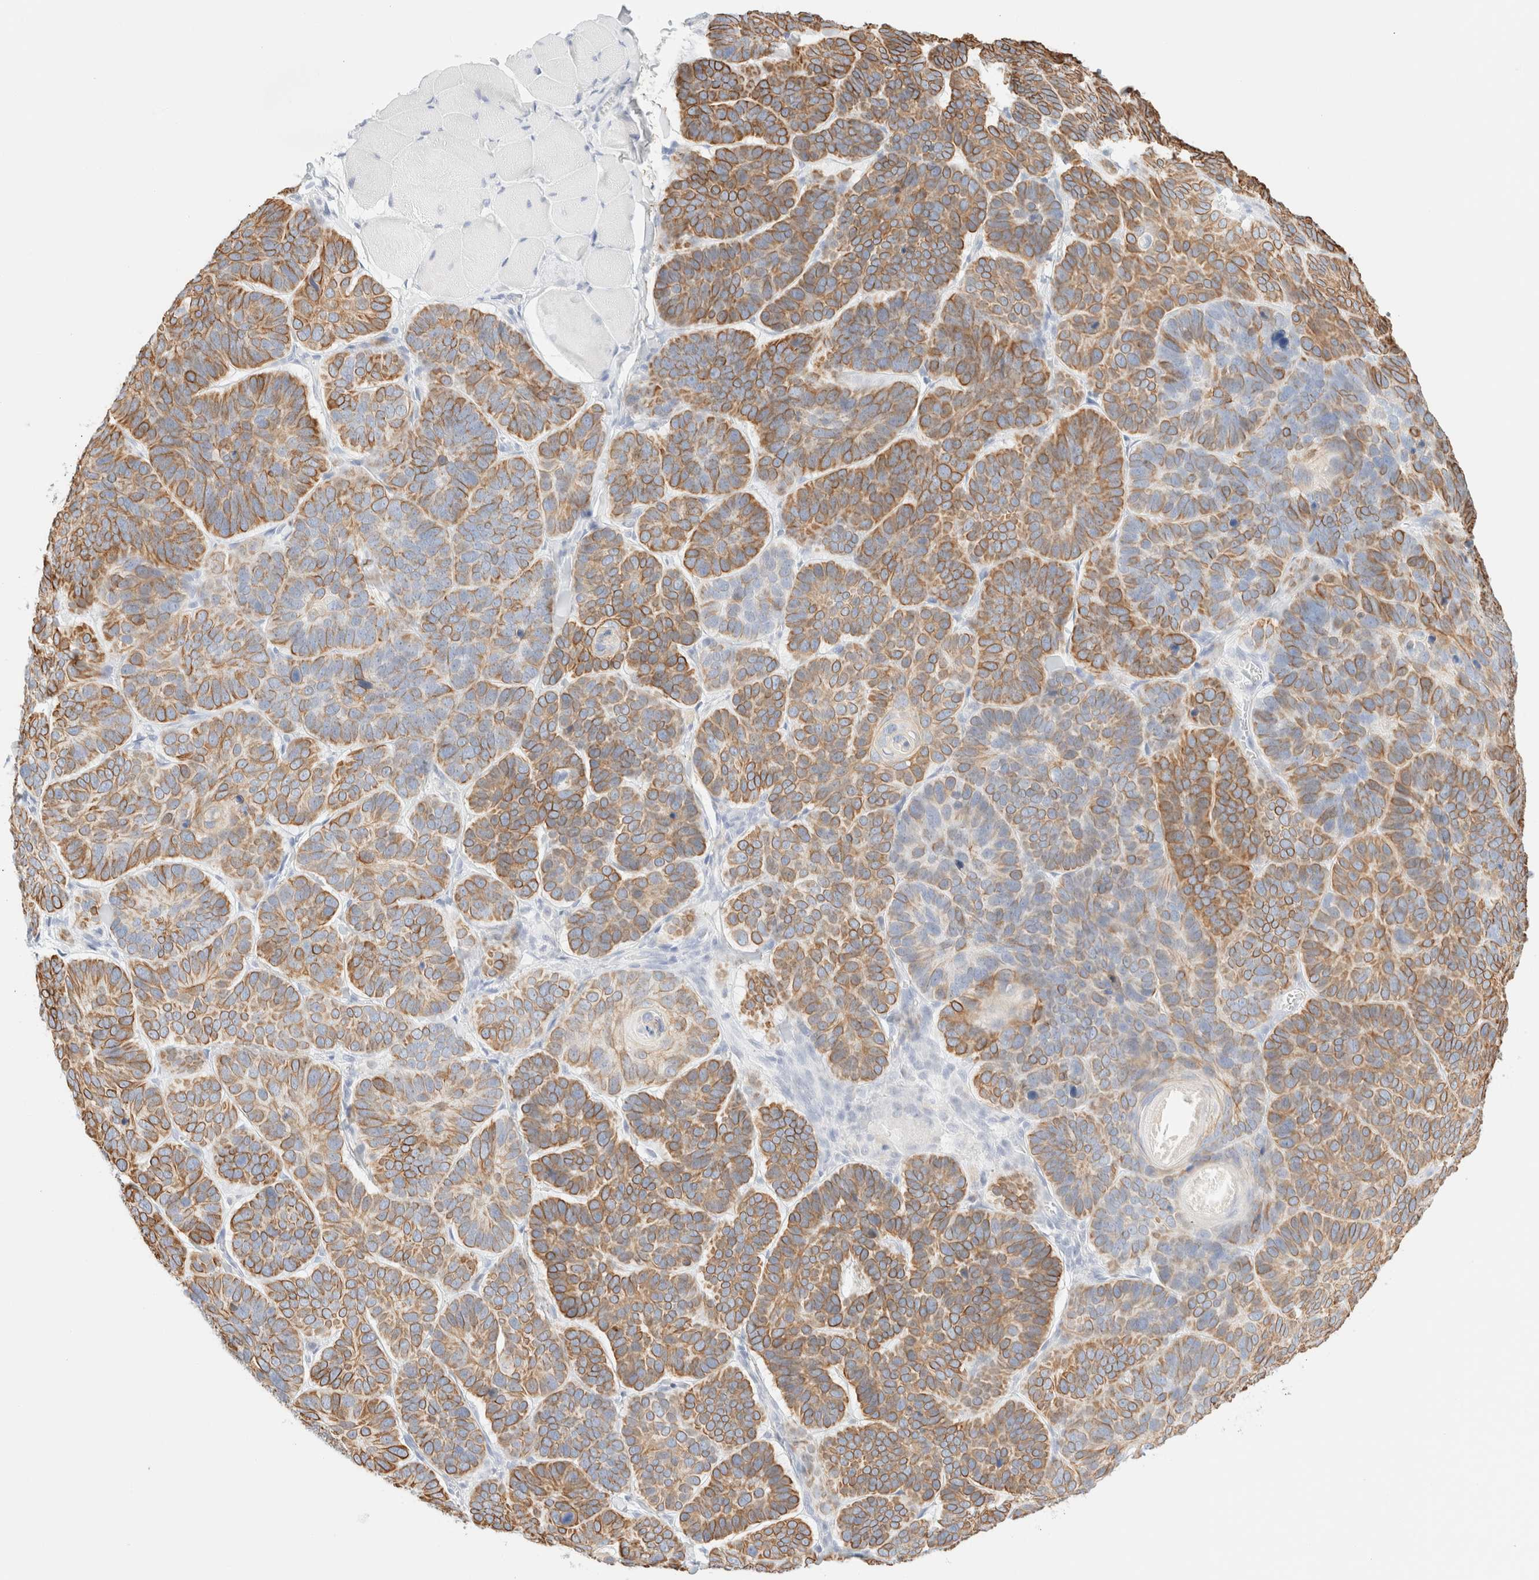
{"staining": {"intensity": "moderate", "quantity": ">75%", "location": "cytoplasmic/membranous"}, "tissue": "skin cancer", "cell_type": "Tumor cells", "image_type": "cancer", "snomed": [{"axis": "morphology", "description": "Basal cell carcinoma"}, {"axis": "topography", "description": "Skin"}], "caption": "This histopathology image shows immunohistochemistry (IHC) staining of human skin basal cell carcinoma, with medium moderate cytoplasmic/membranous expression in about >75% of tumor cells.", "gene": "KRT15", "patient": {"sex": "male", "age": 62}}